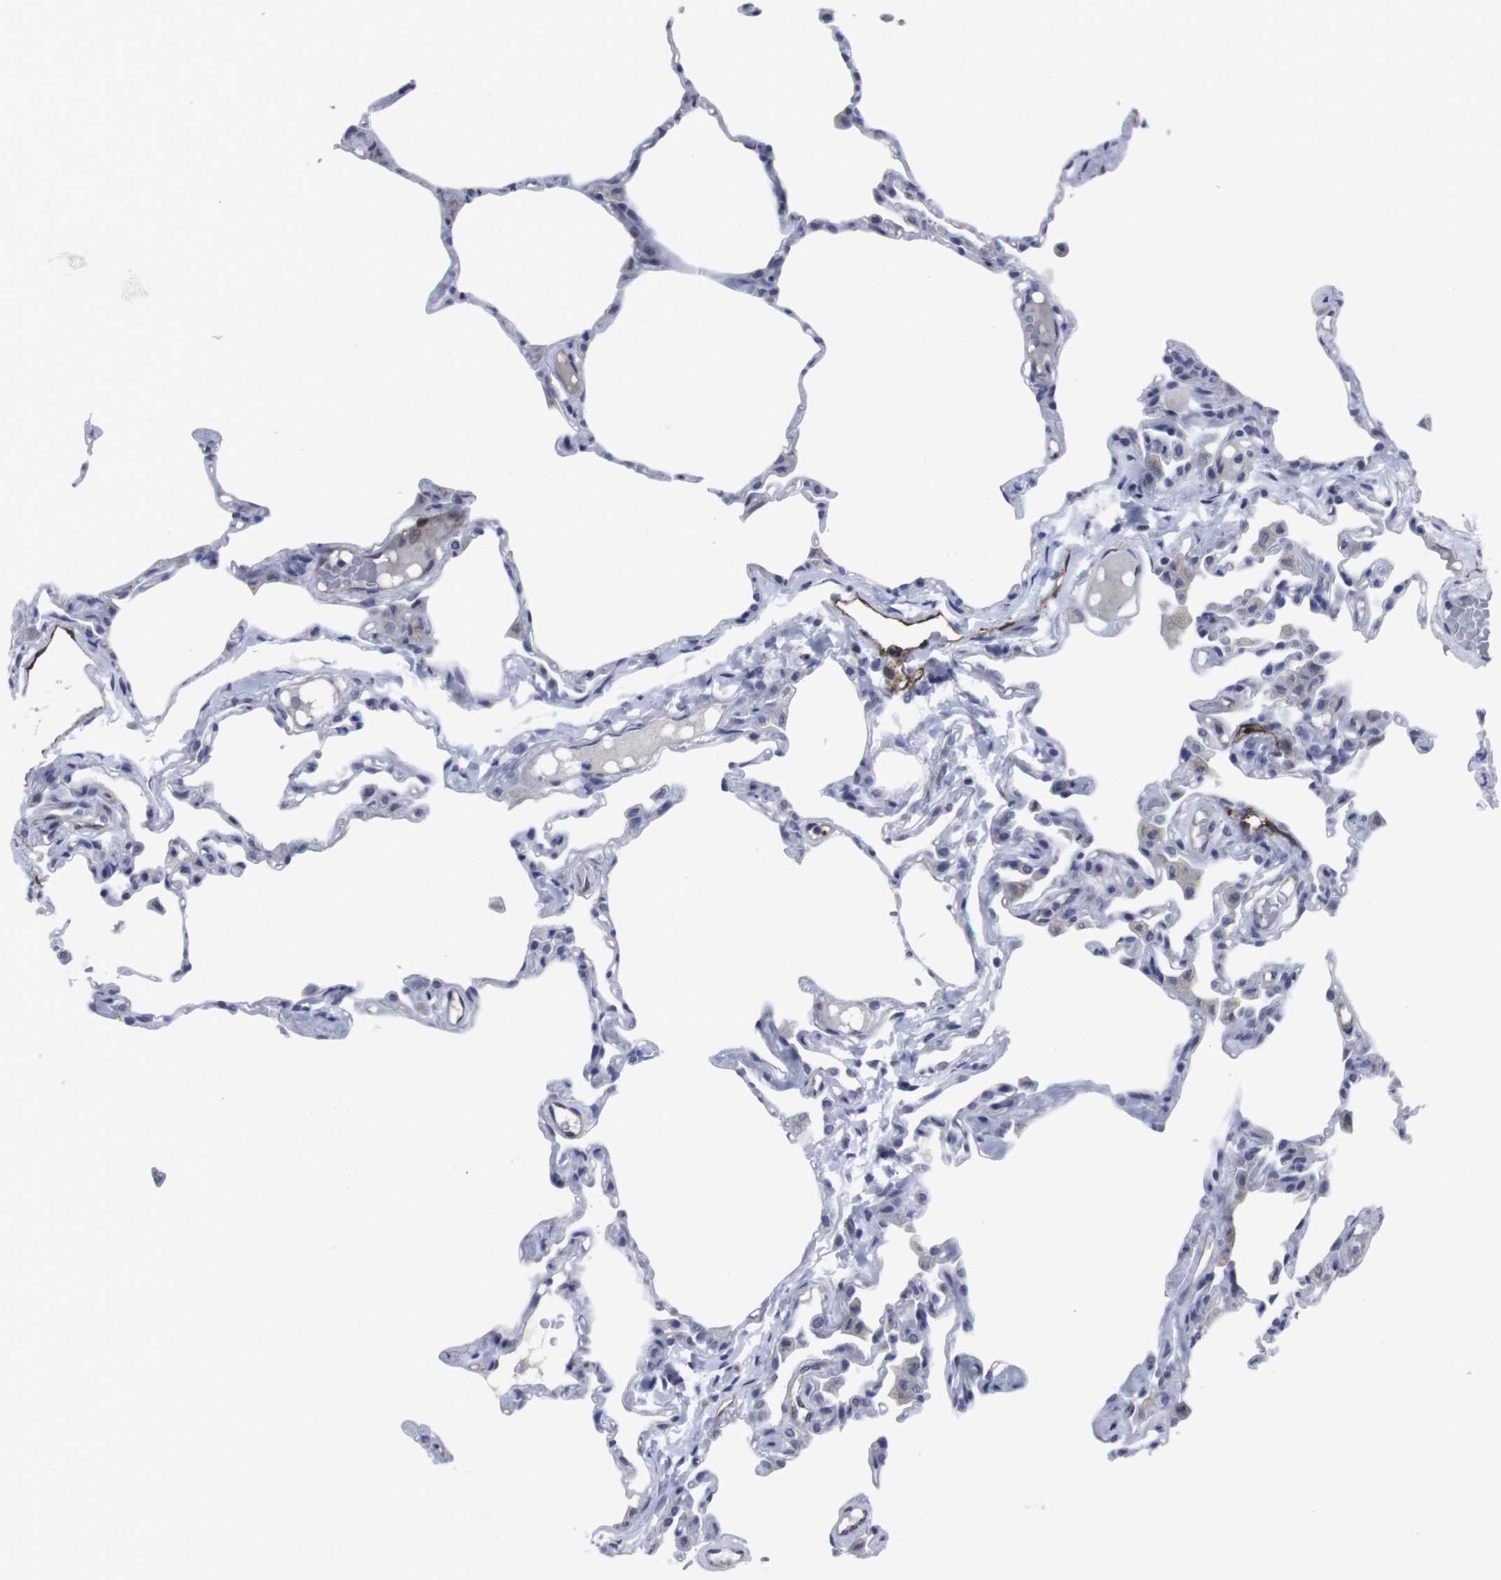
{"staining": {"intensity": "negative", "quantity": "none", "location": "none"}, "tissue": "lung", "cell_type": "Alveolar cells", "image_type": "normal", "snomed": [{"axis": "morphology", "description": "Normal tissue, NOS"}, {"axis": "topography", "description": "Lung"}], "caption": "The IHC micrograph has no significant staining in alveolar cells of lung.", "gene": "SNCG", "patient": {"sex": "female", "age": 49}}